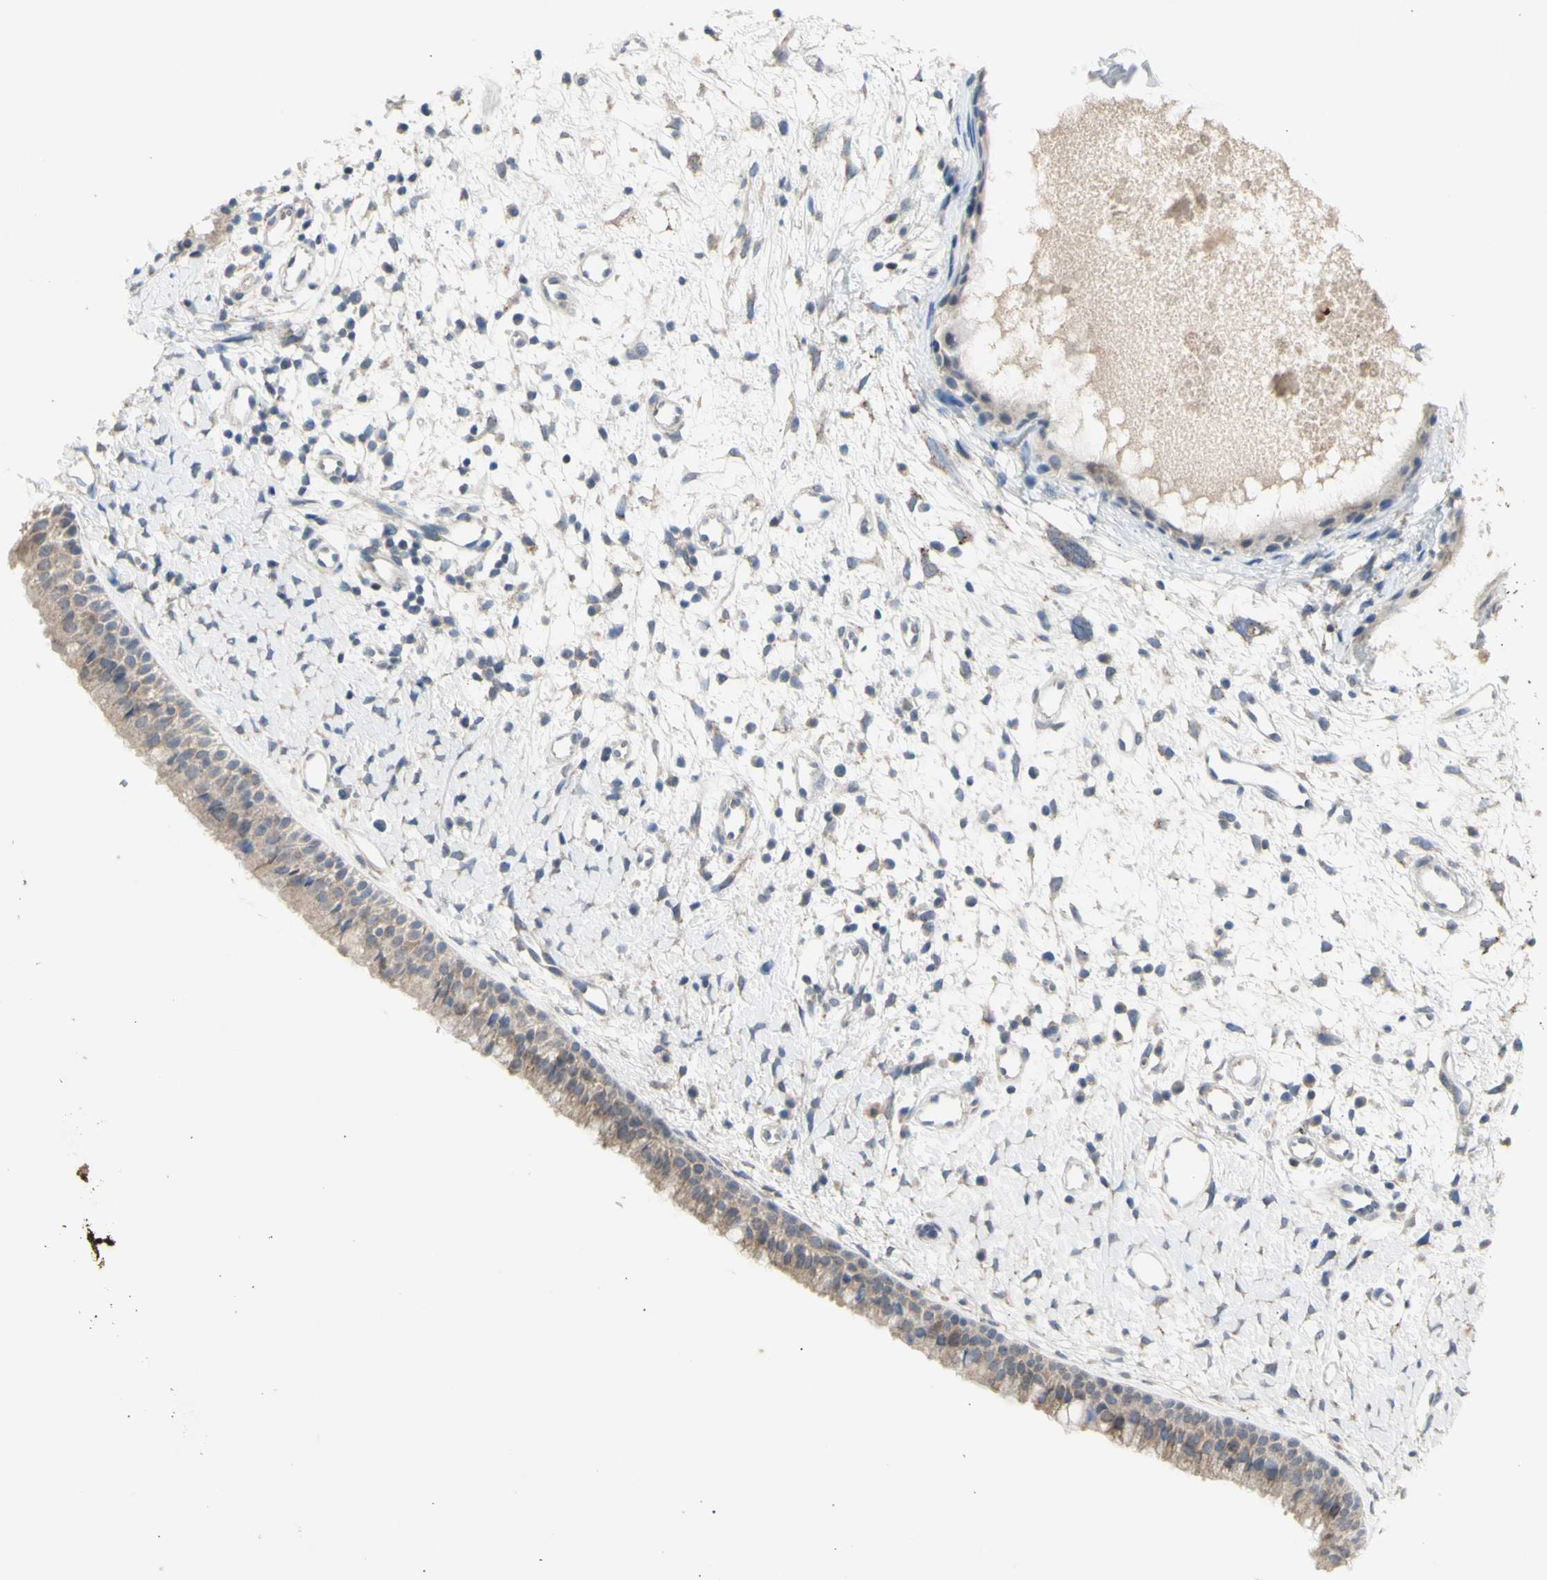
{"staining": {"intensity": "weak", "quantity": ">75%", "location": "cytoplasmic/membranous"}, "tissue": "nasopharynx", "cell_type": "Respiratory epithelial cells", "image_type": "normal", "snomed": [{"axis": "morphology", "description": "Normal tissue, NOS"}, {"axis": "topography", "description": "Nasopharynx"}], "caption": "Unremarkable nasopharynx demonstrates weak cytoplasmic/membranous expression in approximately >75% of respiratory epithelial cells.", "gene": "NLRP1", "patient": {"sex": "male", "age": 22}}